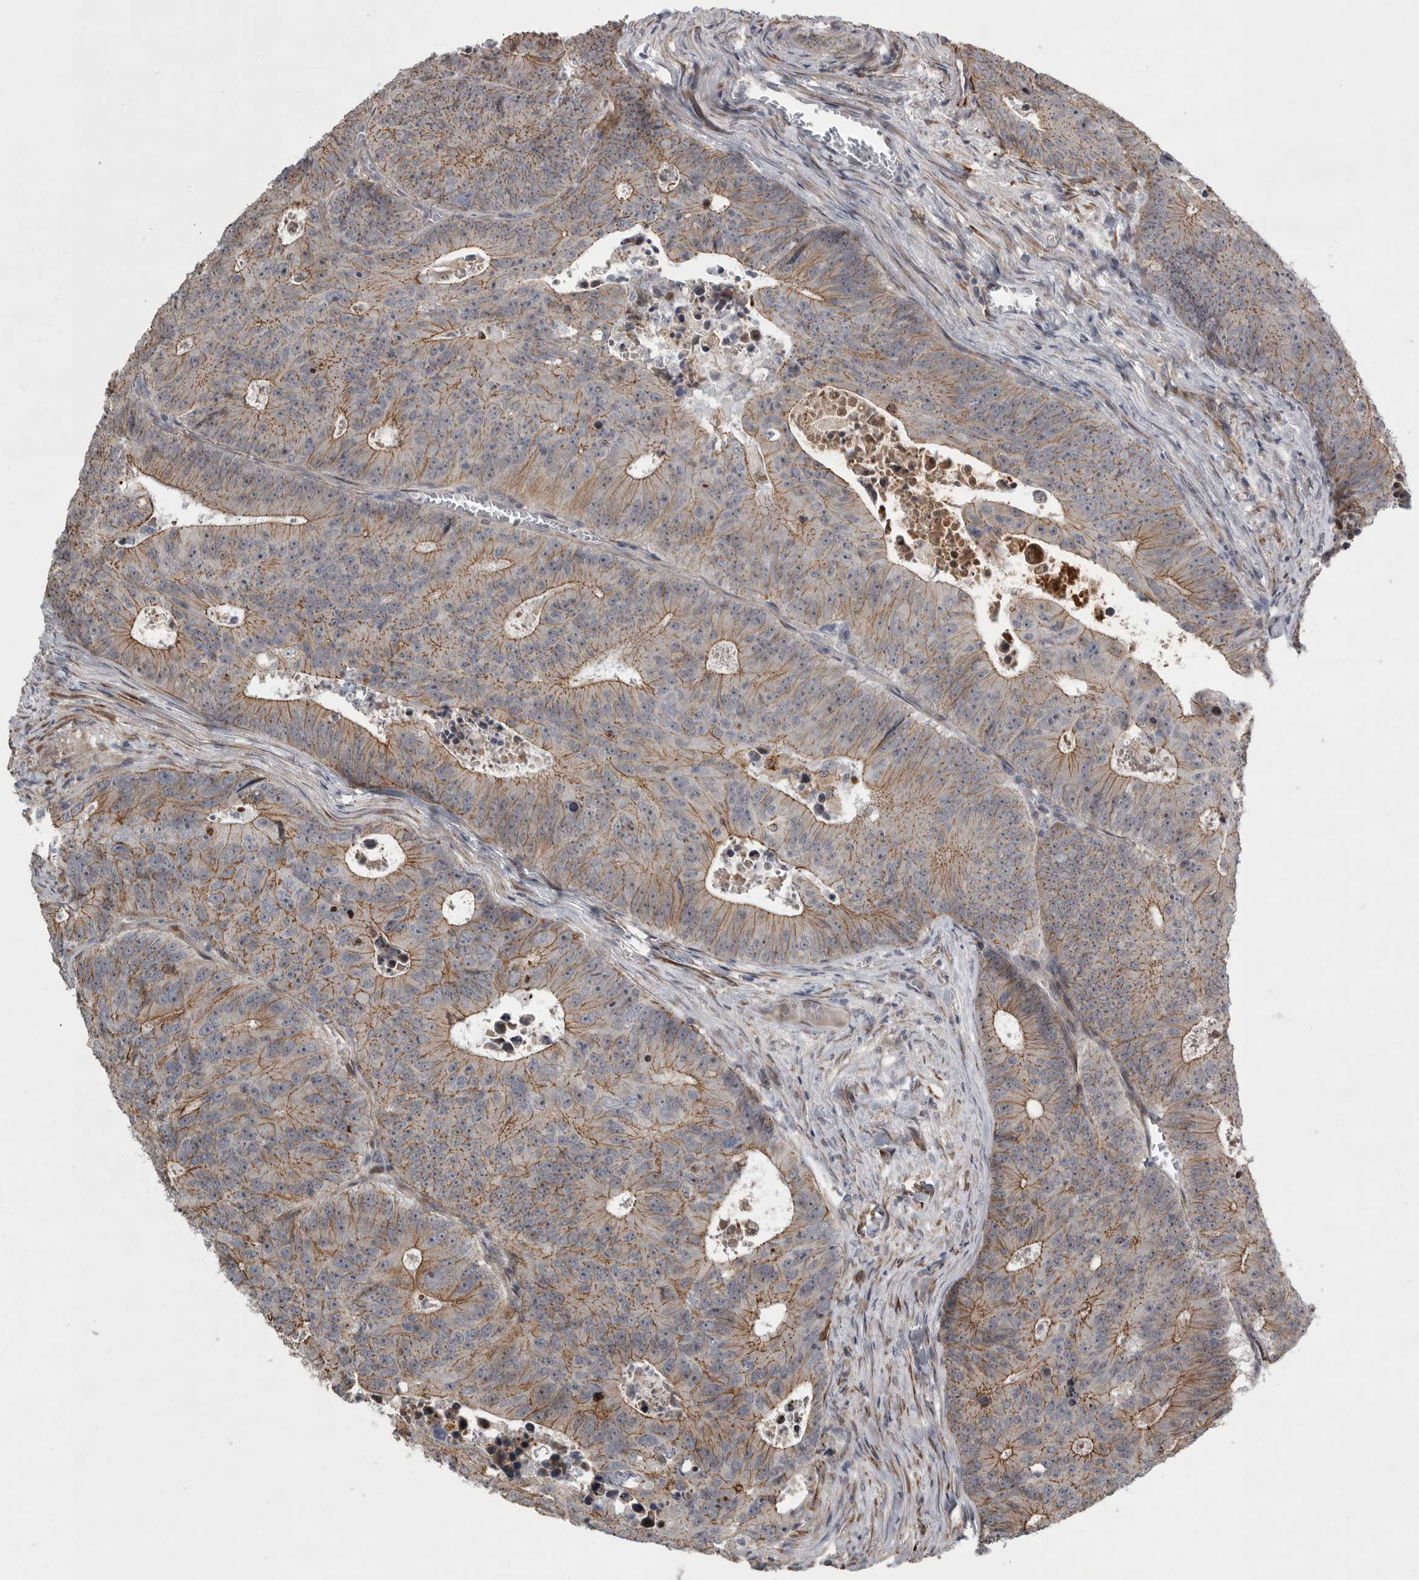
{"staining": {"intensity": "moderate", "quantity": ">75%", "location": "cytoplasmic/membranous"}, "tissue": "colorectal cancer", "cell_type": "Tumor cells", "image_type": "cancer", "snomed": [{"axis": "morphology", "description": "Adenocarcinoma, NOS"}, {"axis": "topography", "description": "Colon"}], "caption": "Protein expression analysis of human adenocarcinoma (colorectal) reveals moderate cytoplasmic/membranous positivity in about >75% of tumor cells. (brown staining indicates protein expression, while blue staining denotes nuclei).", "gene": "MPDZ", "patient": {"sex": "male", "age": 87}}